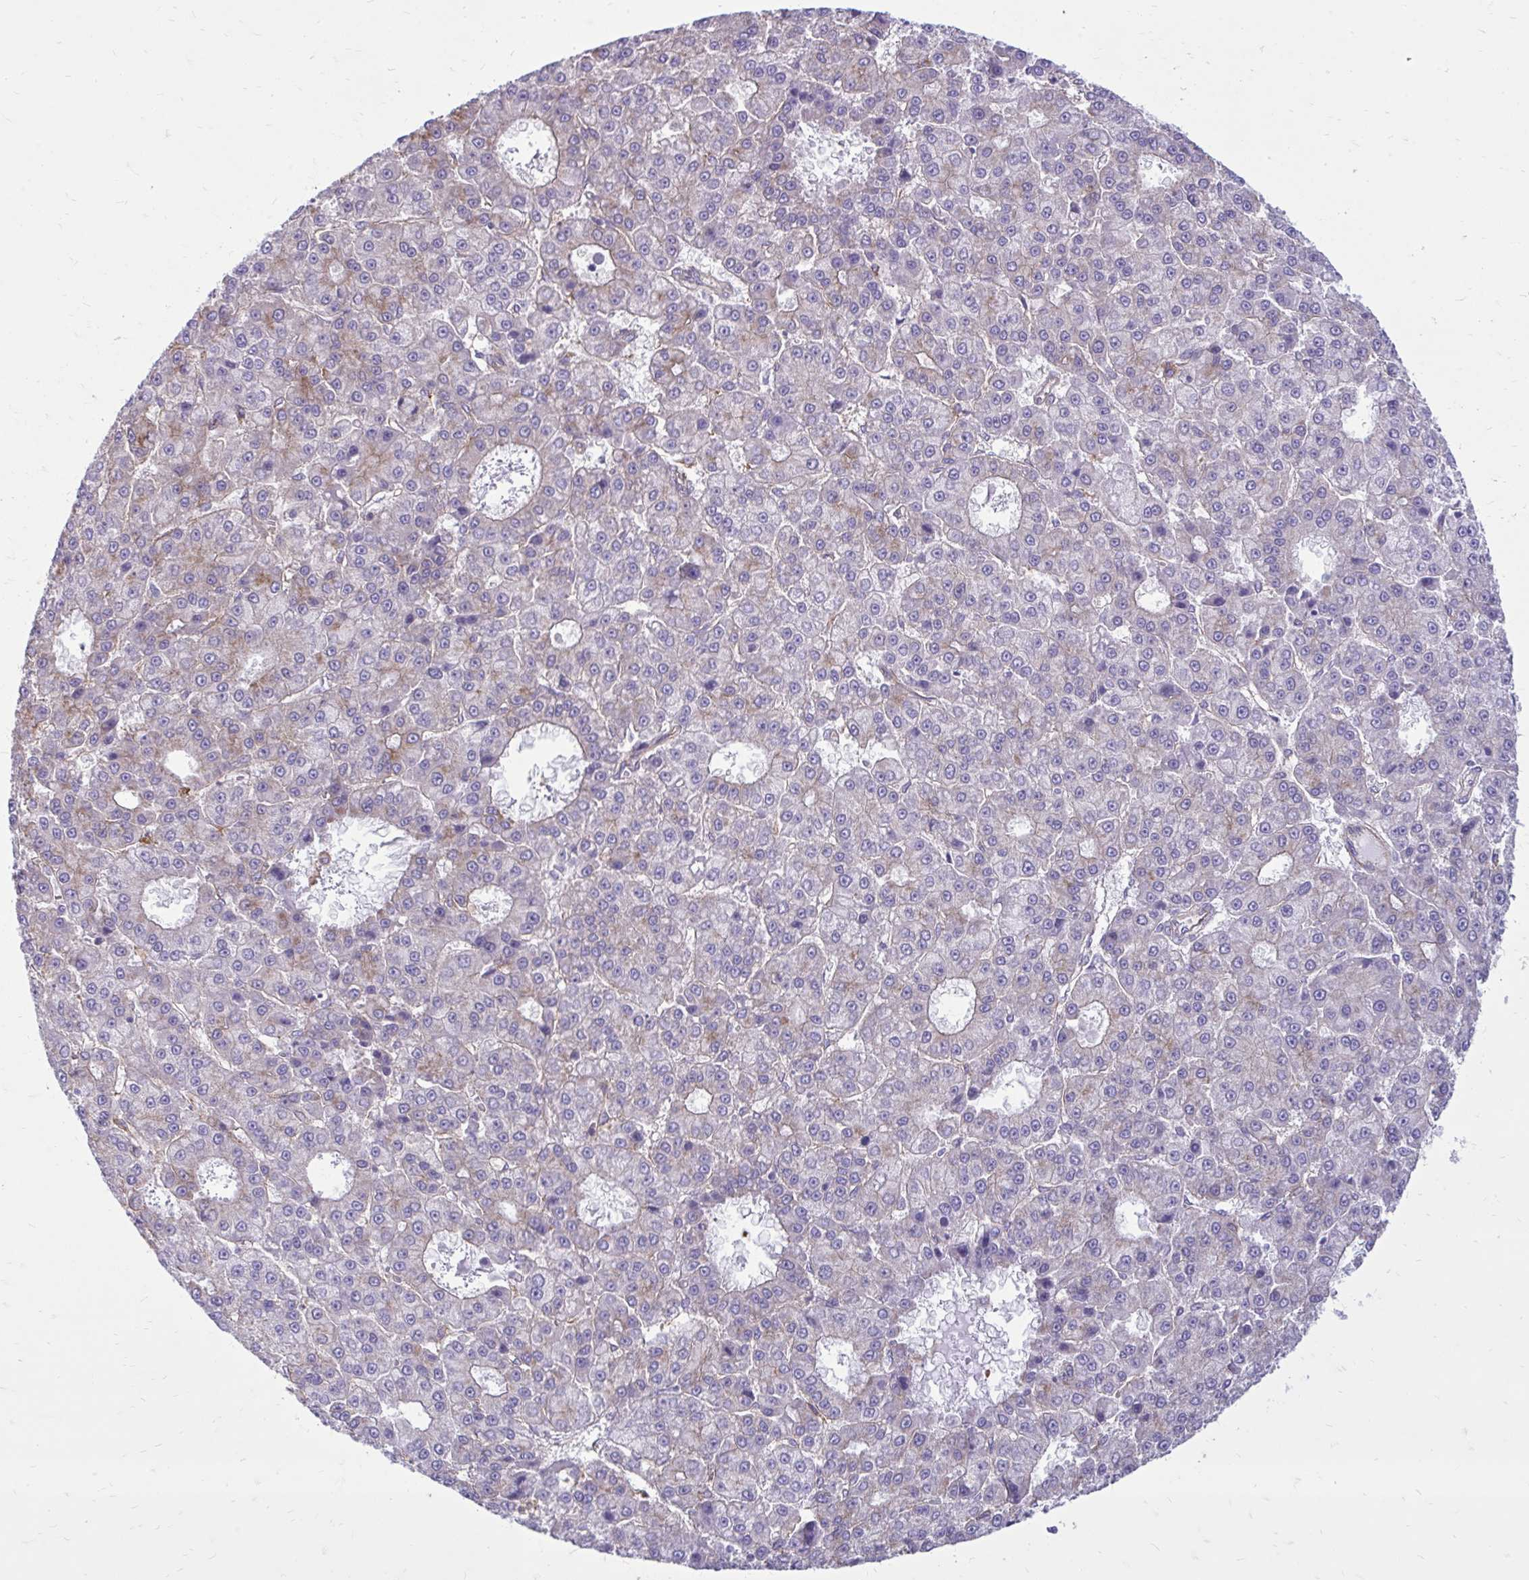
{"staining": {"intensity": "weak", "quantity": "<25%", "location": "cytoplasmic/membranous"}, "tissue": "liver cancer", "cell_type": "Tumor cells", "image_type": "cancer", "snomed": [{"axis": "morphology", "description": "Carcinoma, Hepatocellular, NOS"}, {"axis": "topography", "description": "Liver"}], "caption": "The micrograph shows no staining of tumor cells in liver hepatocellular carcinoma.", "gene": "CLTA", "patient": {"sex": "male", "age": 70}}